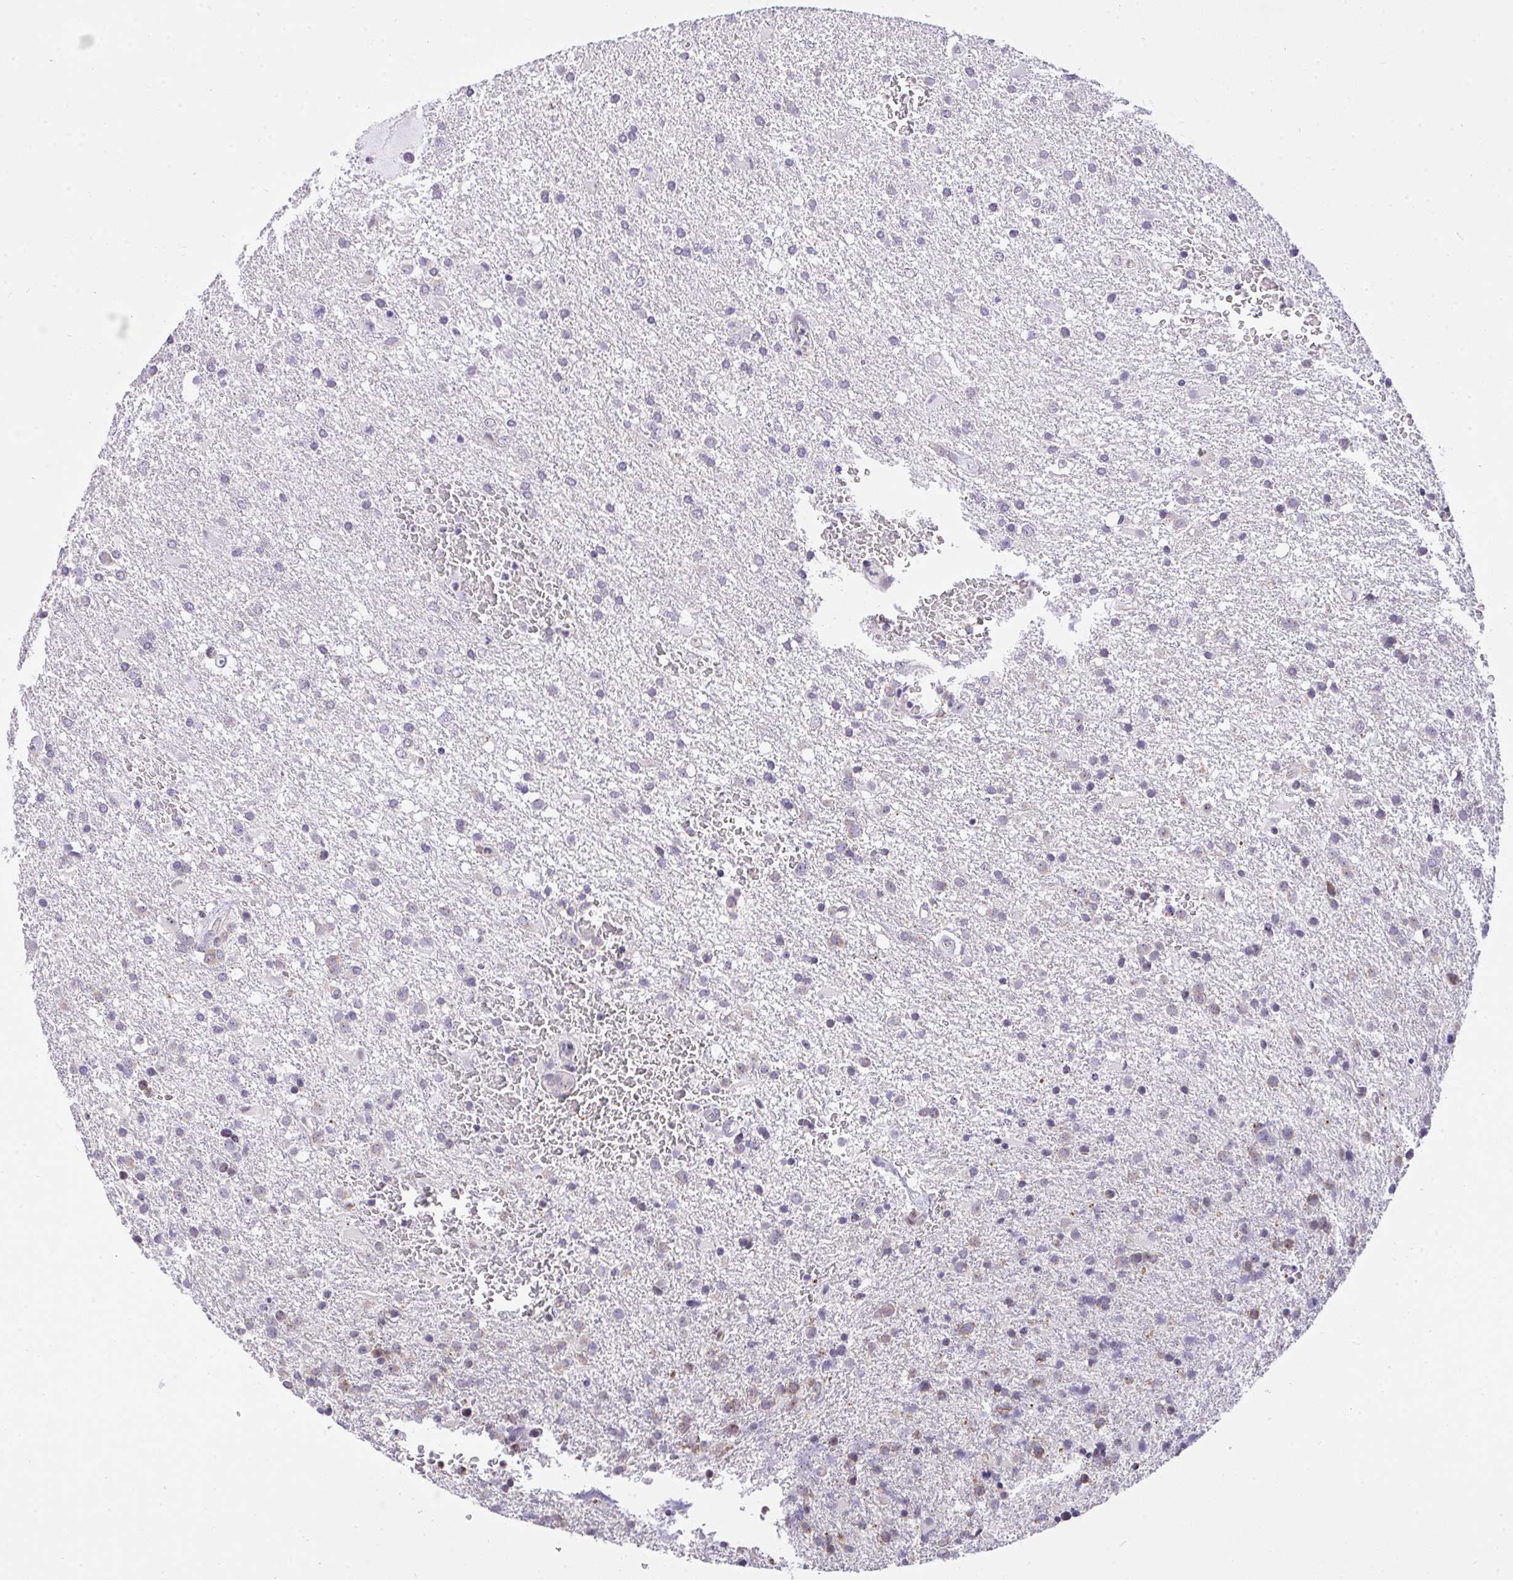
{"staining": {"intensity": "weak", "quantity": "<25%", "location": "cytoplasmic/membranous"}, "tissue": "glioma", "cell_type": "Tumor cells", "image_type": "cancer", "snomed": [{"axis": "morphology", "description": "Glioma, malignant, High grade"}, {"axis": "topography", "description": "Brain"}], "caption": "Immunohistochemistry of human high-grade glioma (malignant) displays no expression in tumor cells.", "gene": "VGLL3", "patient": {"sex": "male", "age": 68}}